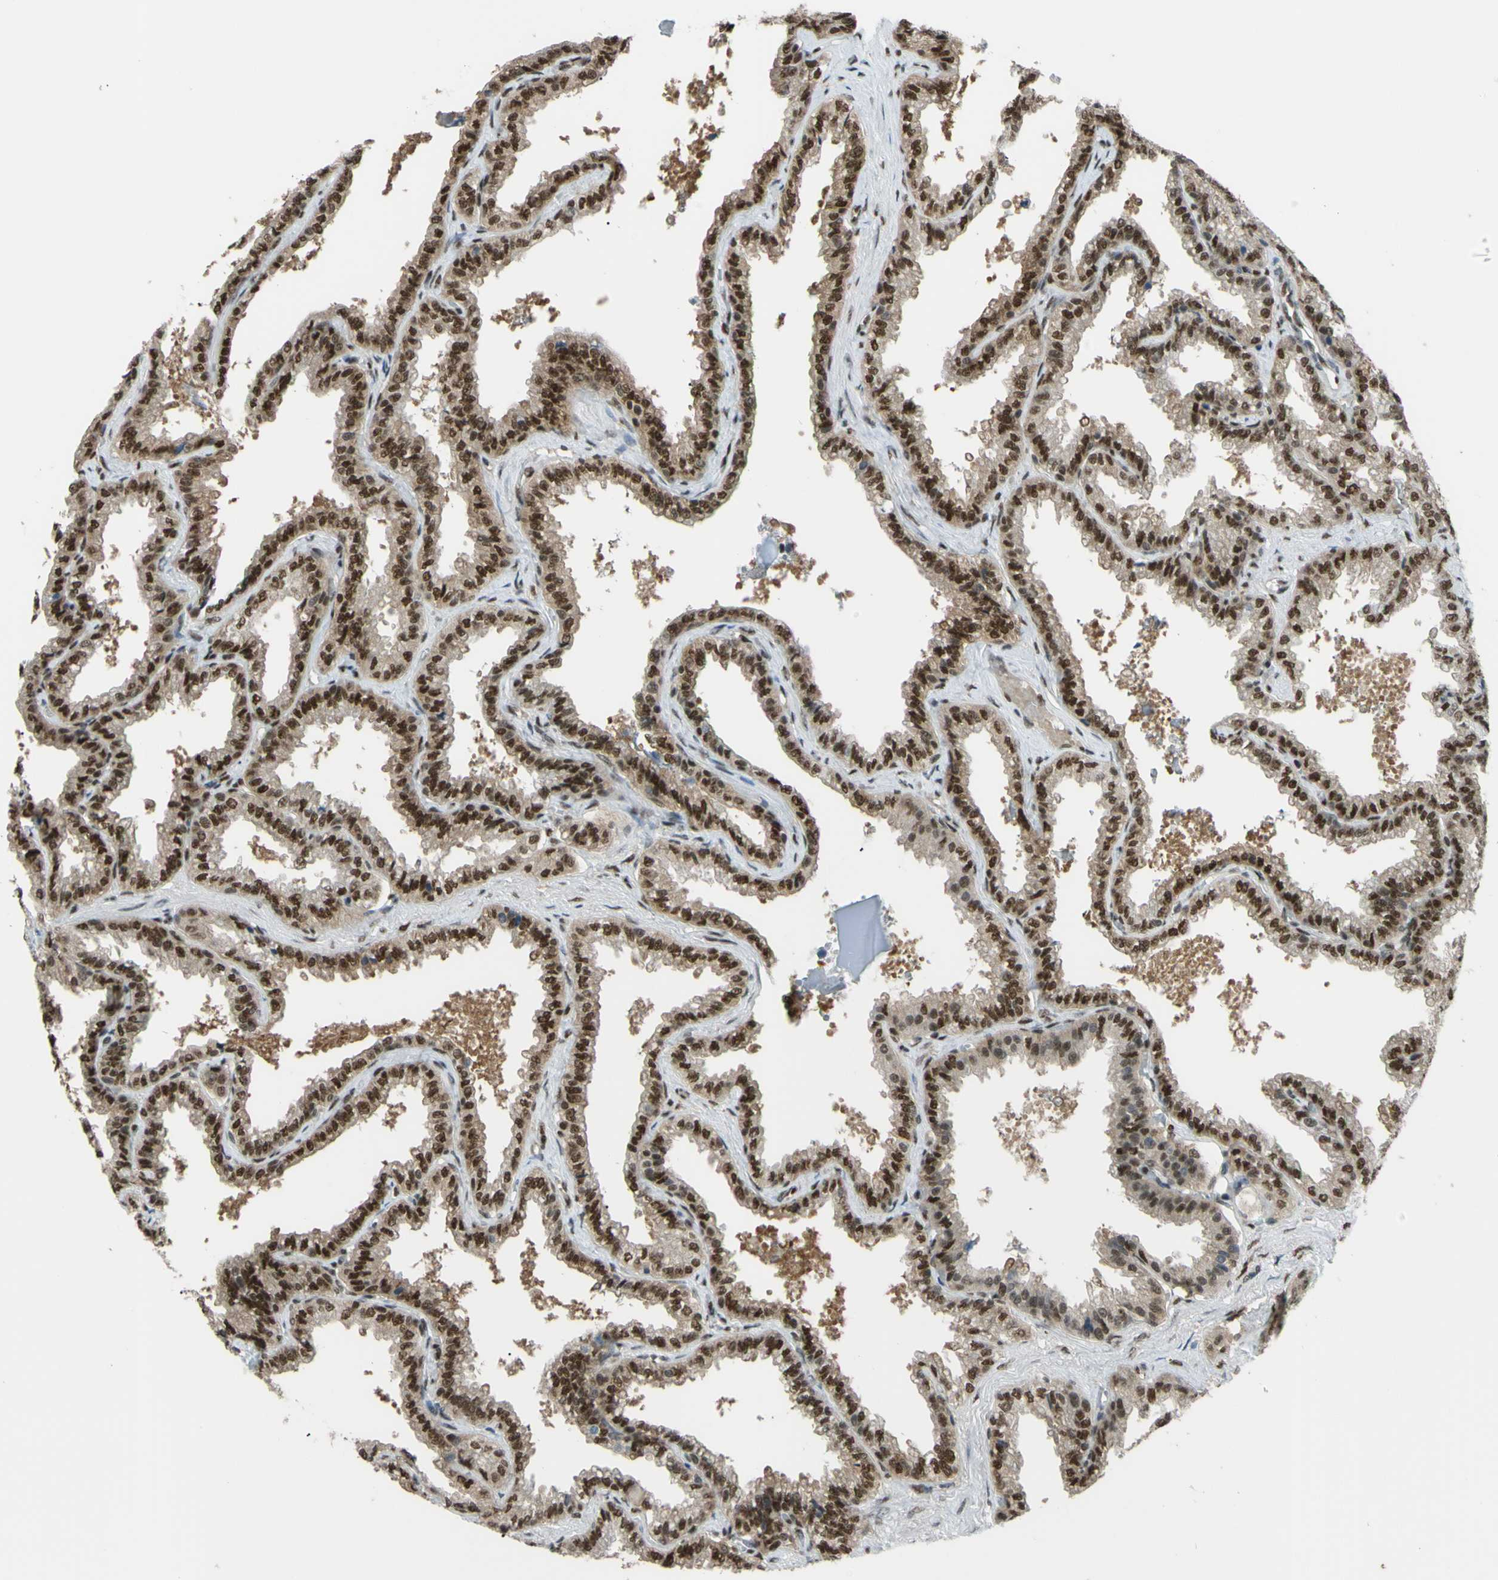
{"staining": {"intensity": "strong", "quantity": ">75%", "location": "cytoplasmic/membranous,nuclear"}, "tissue": "seminal vesicle", "cell_type": "Glandular cells", "image_type": "normal", "snomed": [{"axis": "morphology", "description": "Normal tissue, NOS"}, {"axis": "topography", "description": "Seminal veicle"}], "caption": "Immunohistochemistry (IHC) (DAB (3,3'-diaminobenzidine)) staining of normal human seminal vesicle exhibits strong cytoplasmic/membranous,nuclear protein staining in about >75% of glandular cells.", "gene": "FKBP5", "patient": {"sex": "male", "age": 46}}